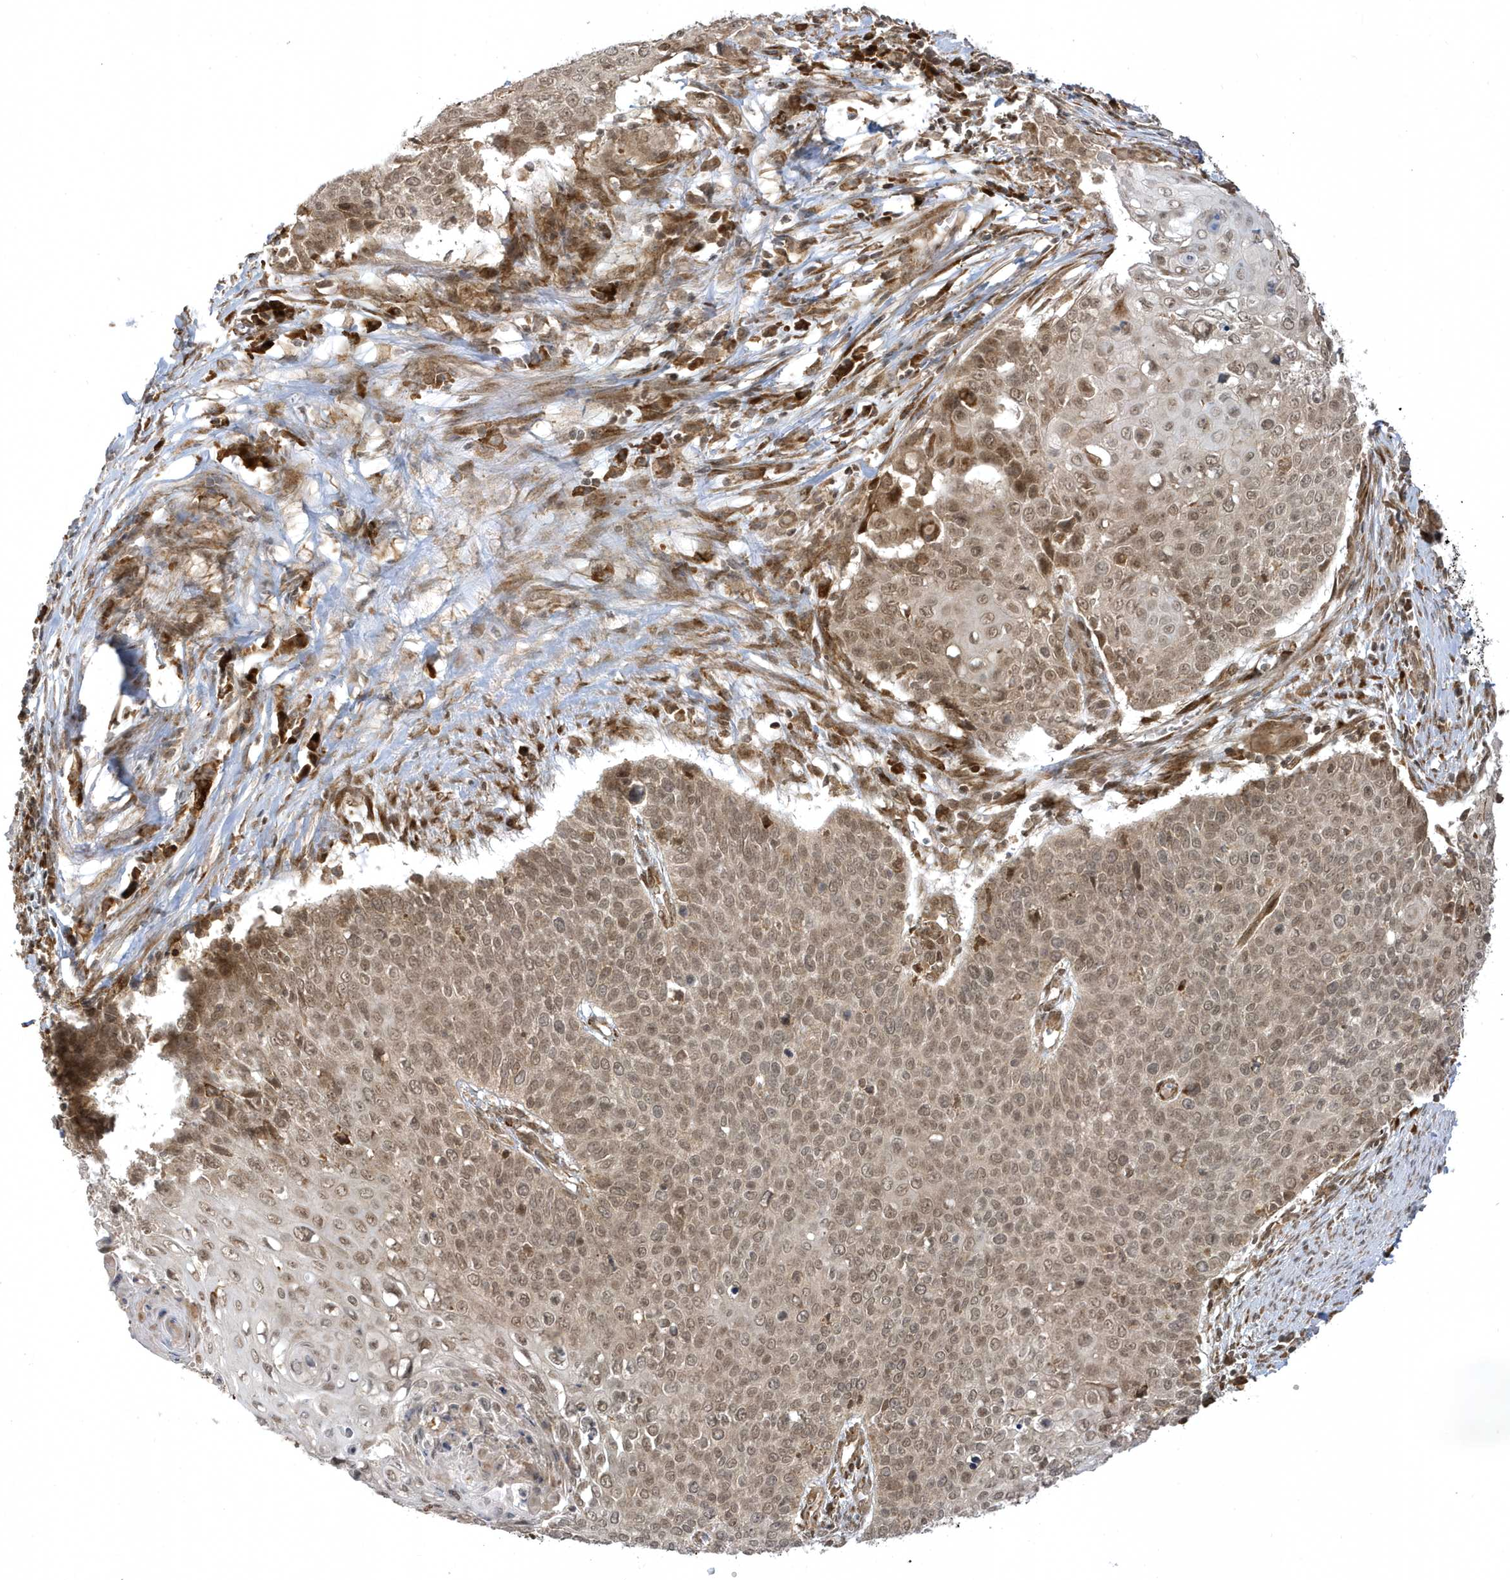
{"staining": {"intensity": "moderate", "quantity": ">75%", "location": "cytoplasmic/membranous,nuclear"}, "tissue": "cervical cancer", "cell_type": "Tumor cells", "image_type": "cancer", "snomed": [{"axis": "morphology", "description": "Squamous cell carcinoma, NOS"}, {"axis": "topography", "description": "Cervix"}], "caption": "Immunohistochemistry (IHC) photomicrograph of squamous cell carcinoma (cervical) stained for a protein (brown), which displays medium levels of moderate cytoplasmic/membranous and nuclear staining in about >75% of tumor cells.", "gene": "METTL21A", "patient": {"sex": "female", "age": 39}}